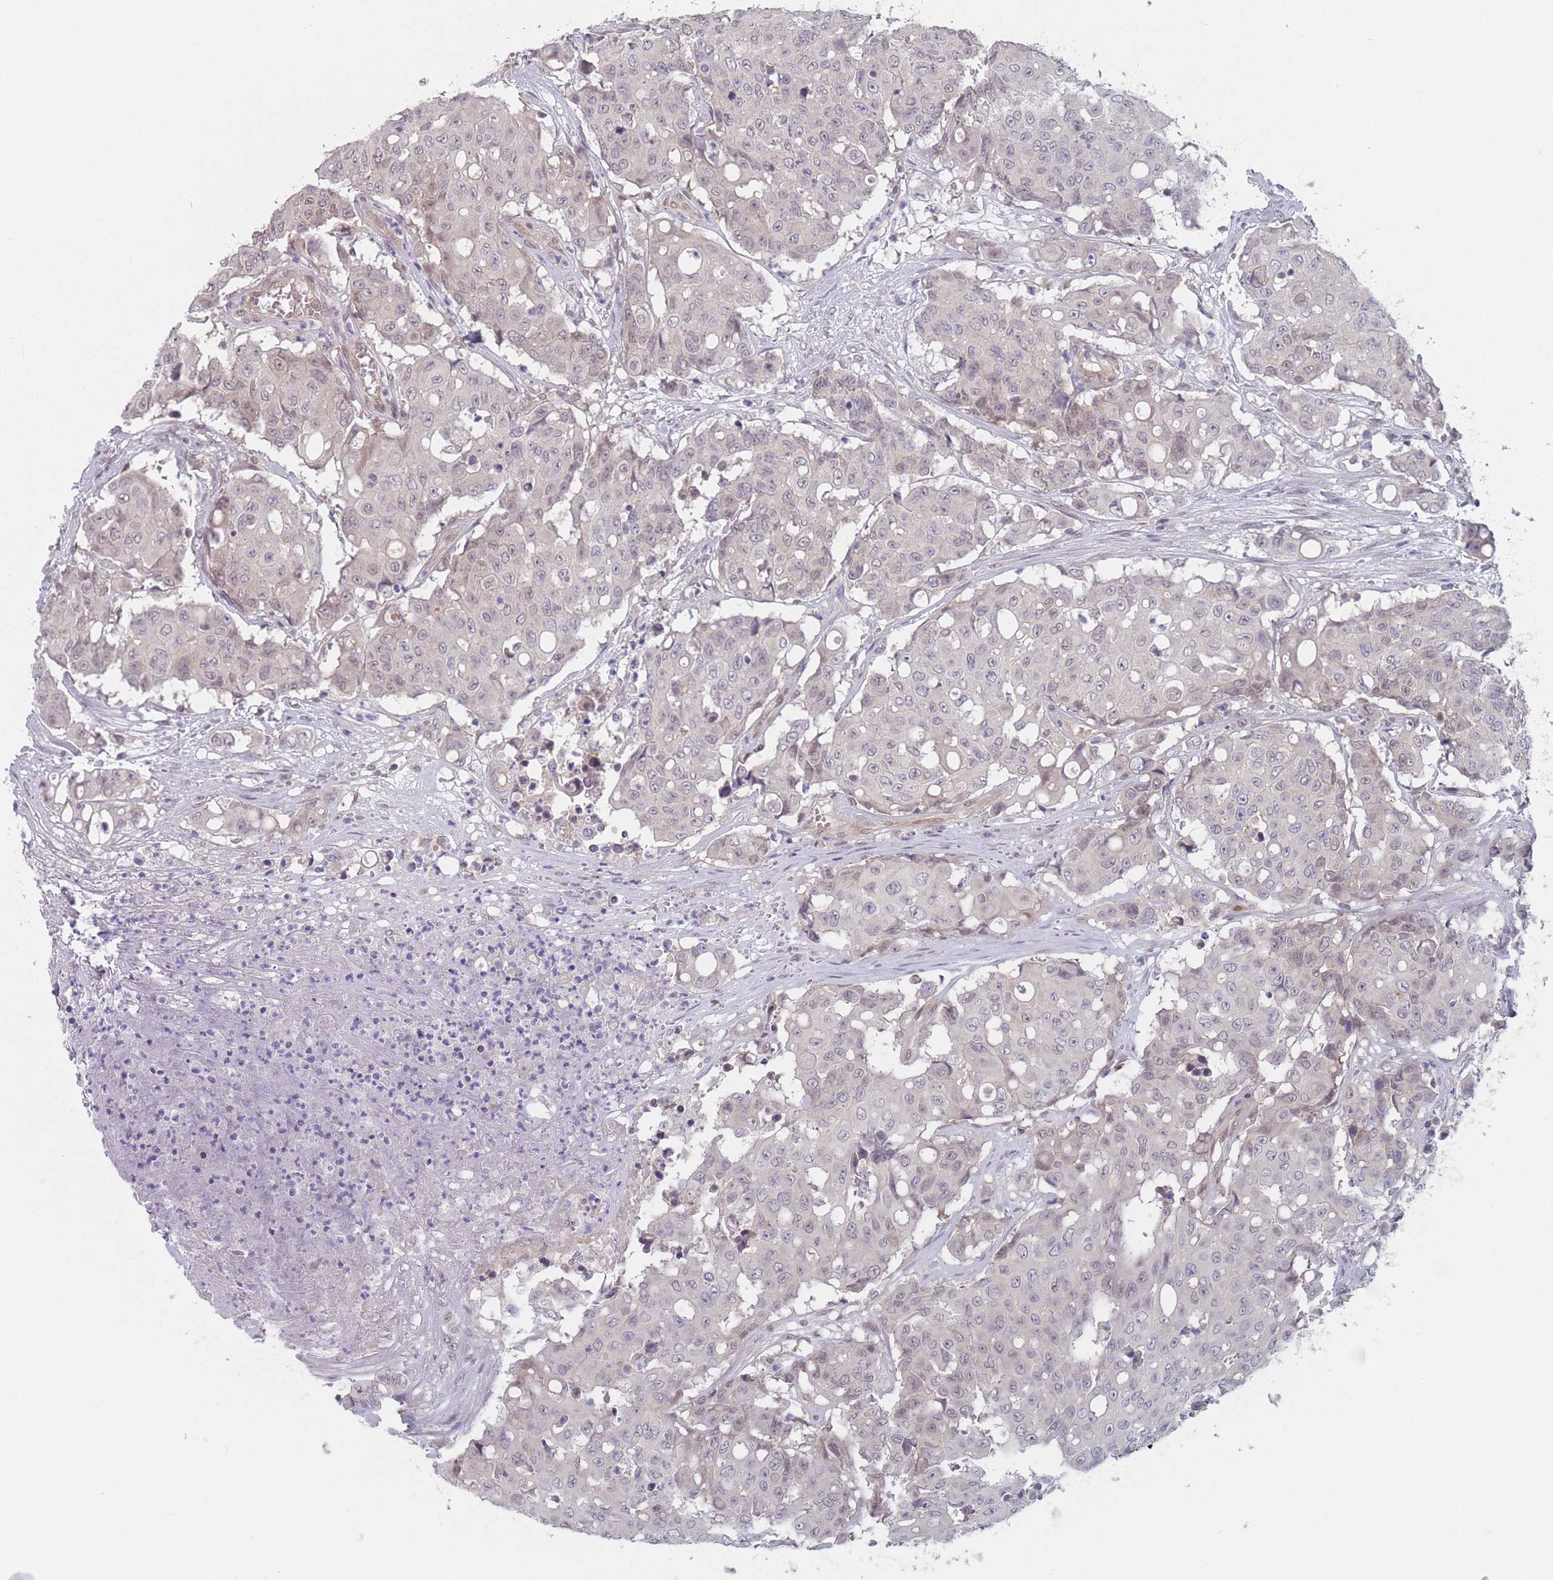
{"staining": {"intensity": "weak", "quantity": "<25%", "location": "nuclear"}, "tissue": "colorectal cancer", "cell_type": "Tumor cells", "image_type": "cancer", "snomed": [{"axis": "morphology", "description": "Adenocarcinoma, NOS"}, {"axis": "topography", "description": "Colon"}], "caption": "Protein analysis of colorectal cancer exhibits no significant expression in tumor cells. (Brightfield microscopy of DAB (3,3'-diaminobenzidine) immunohistochemistry (IHC) at high magnification).", "gene": "ANKRD10", "patient": {"sex": "male", "age": 51}}